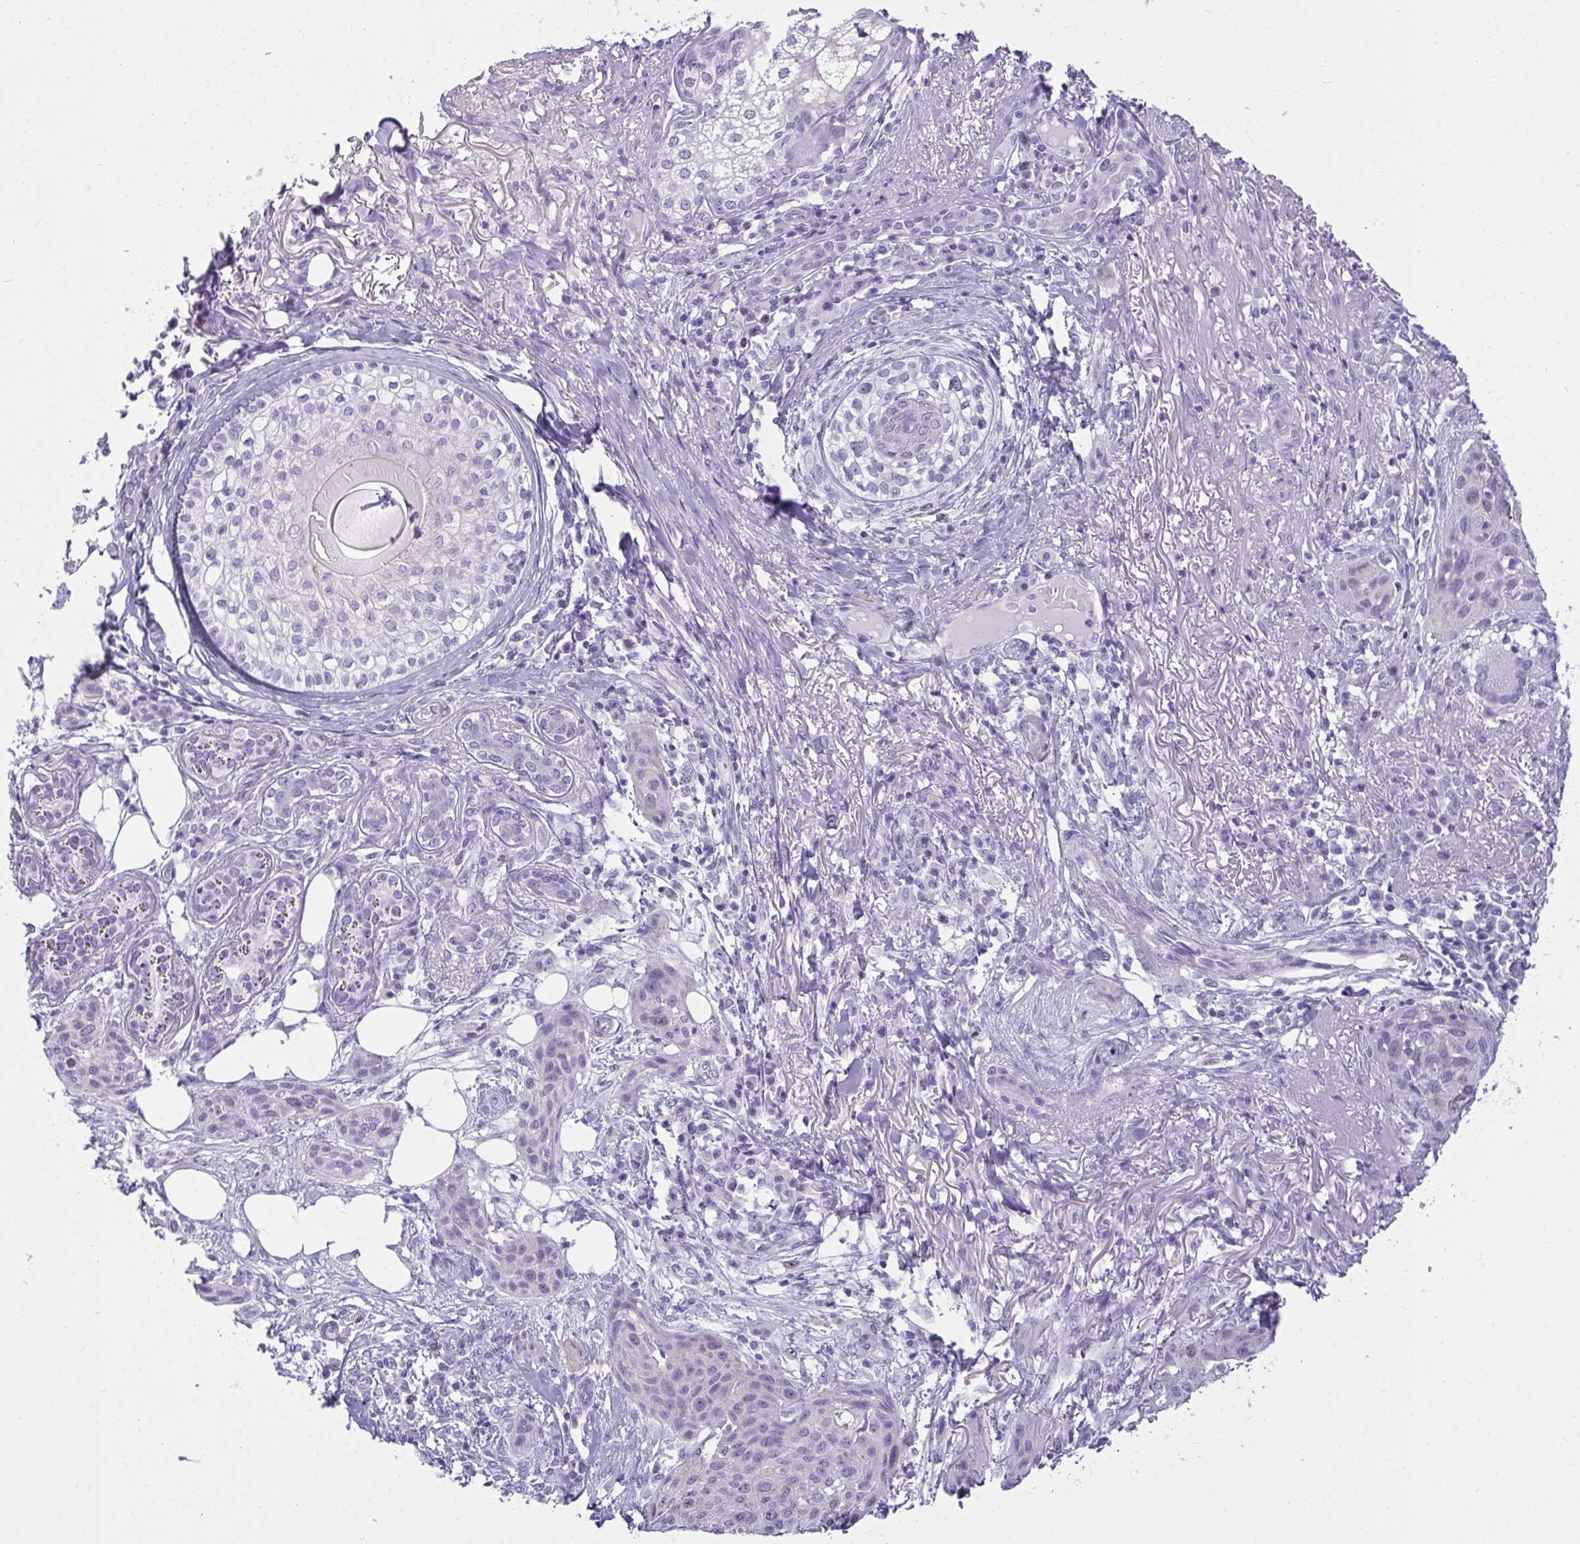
{"staining": {"intensity": "negative", "quantity": "none", "location": "none"}, "tissue": "skin cancer", "cell_type": "Tumor cells", "image_type": "cancer", "snomed": [{"axis": "morphology", "description": "Squamous cell carcinoma, NOS"}, {"axis": "topography", "description": "Skin"}], "caption": "High power microscopy image of an immunohistochemistry (IHC) photomicrograph of skin cancer (squamous cell carcinoma), revealing no significant positivity in tumor cells. The staining is performed using DAB (3,3'-diaminobenzidine) brown chromogen with nuclei counter-stained in using hematoxylin.", "gene": "SUZ12", "patient": {"sex": "female", "age": 87}}